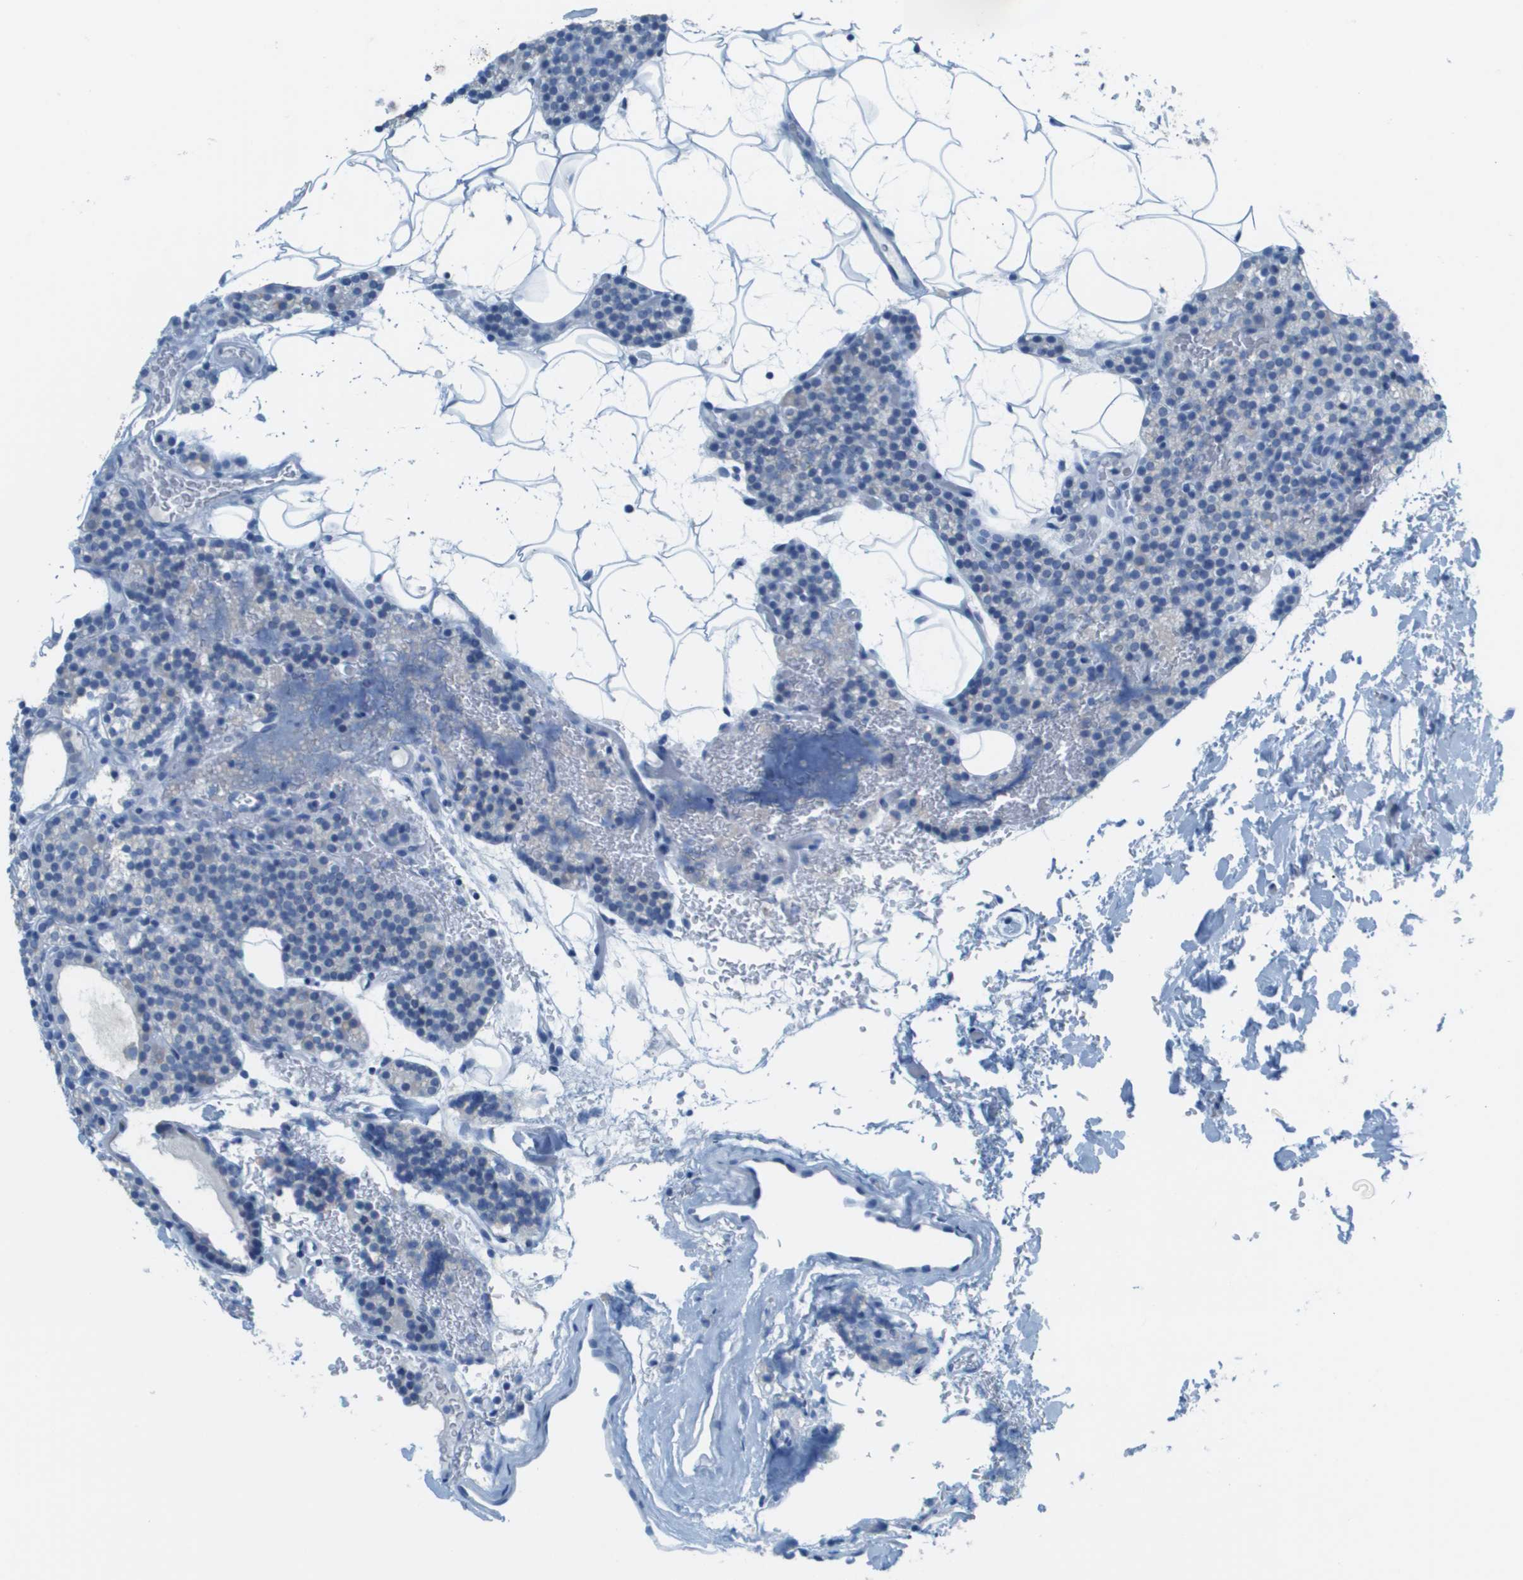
{"staining": {"intensity": "negative", "quantity": "none", "location": "none"}, "tissue": "parathyroid gland", "cell_type": "Glandular cells", "image_type": "normal", "snomed": [{"axis": "morphology", "description": "Normal tissue, NOS"}, {"axis": "morphology", "description": "Inflammation chronic"}, {"axis": "morphology", "description": "Goiter, colloid"}, {"axis": "topography", "description": "Thyroid gland"}, {"axis": "topography", "description": "Parathyroid gland"}], "caption": "IHC micrograph of benign parathyroid gland: parathyroid gland stained with DAB (3,3'-diaminobenzidine) displays no significant protein expression in glandular cells. (DAB immunohistochemistry (IHC), high magnification).", "gene": "PTGDR2", "patient": {"sex": "male", "age": 65}}